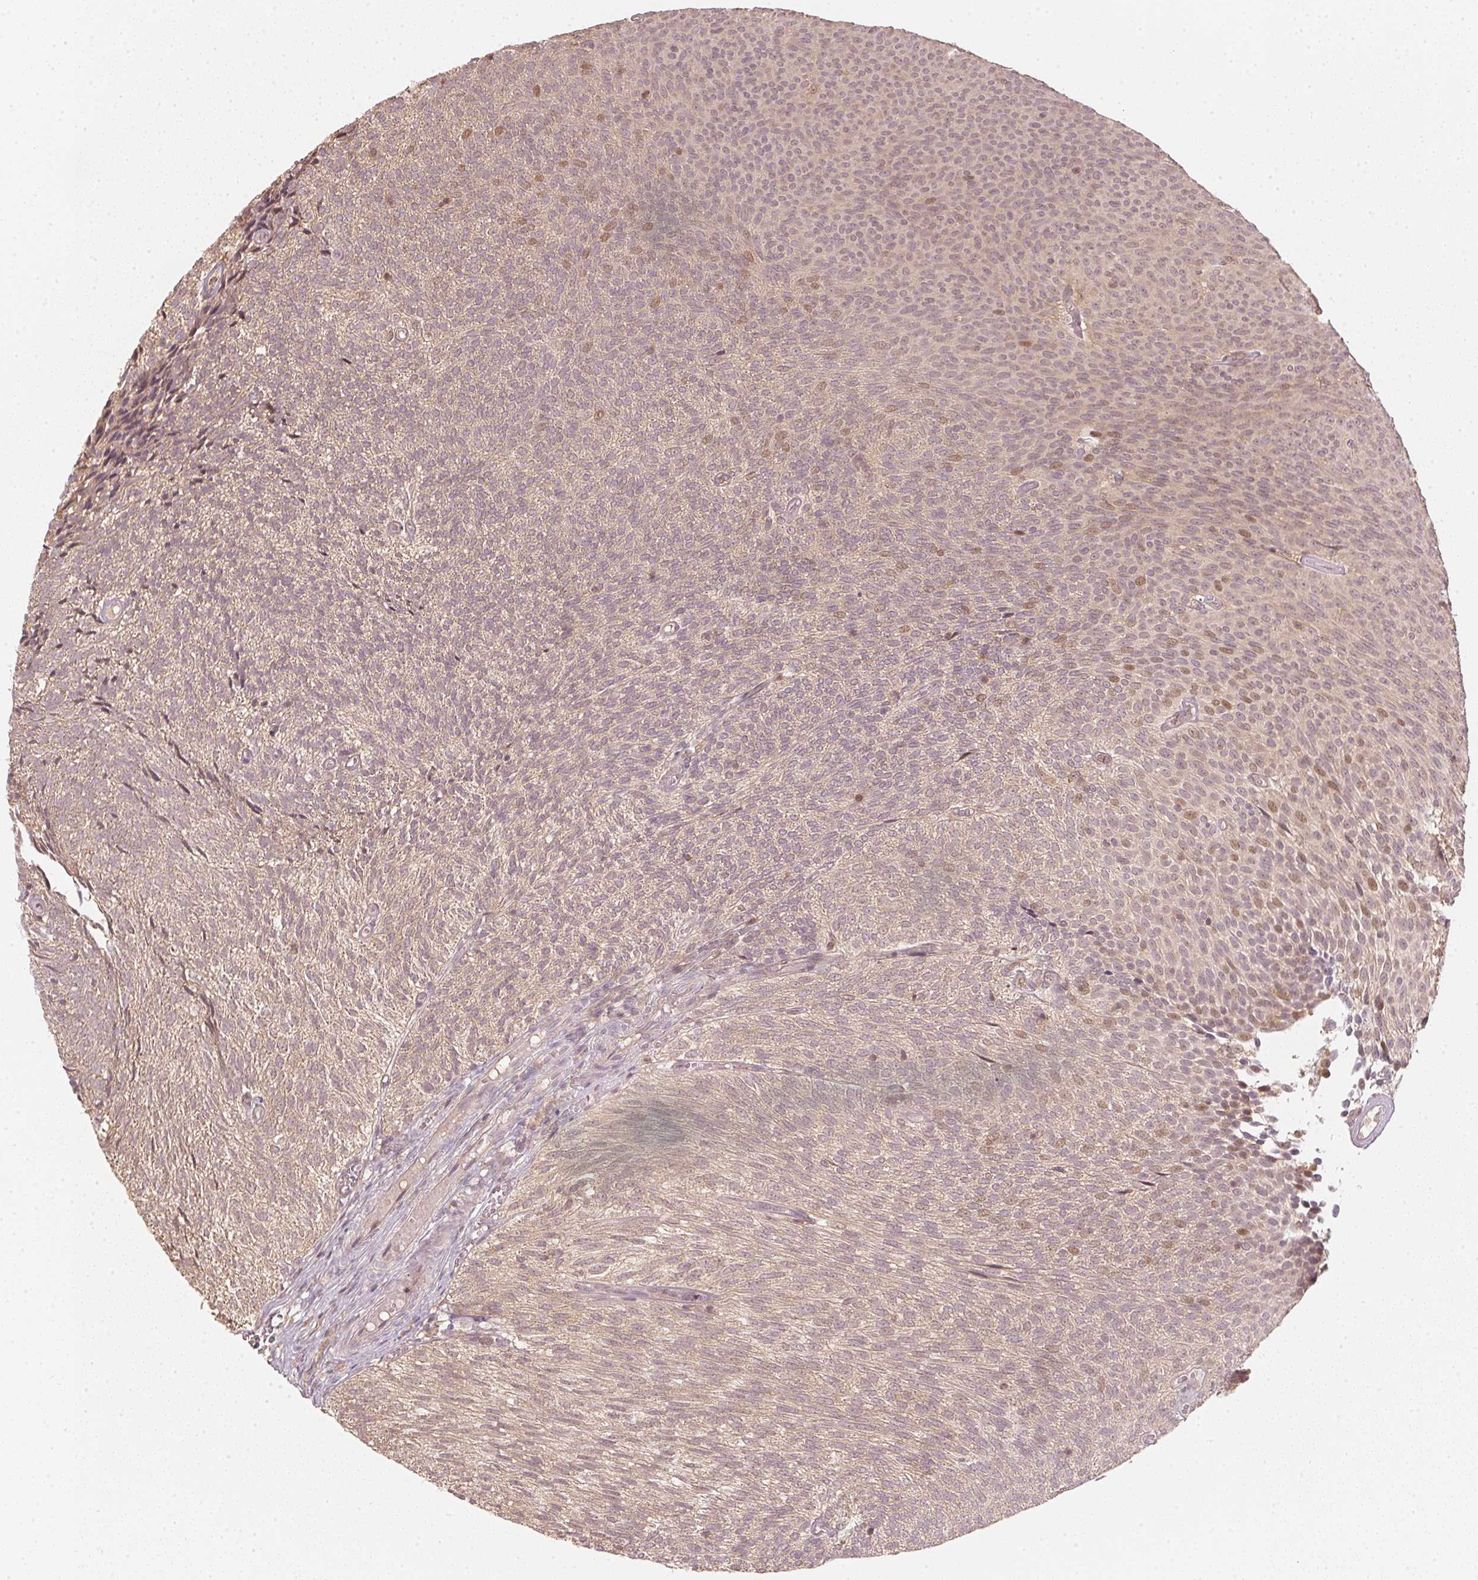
{"staining": {"intensity": "weak", "quantity": ">75%", "location": "cytoplasmic/membranous"}, "tissue": "urothelial cancer", "cell_type": "Tumor cells", "image_type": "cancer", "snomed": [{"axis": "morphology", "description": "Urothelial carcinoma, Low grade"}, {"axis": "topography", "description": "Urinary bladder"}], "caption": "There is low levels of weak cytoplasmic/membranous expression in tumor cells of urothelial cancer, as demonstrated by immunohistochemical staining (brown color).", "gene": "UBE2L3", "patient": {"sex": "male", "age": 77}}